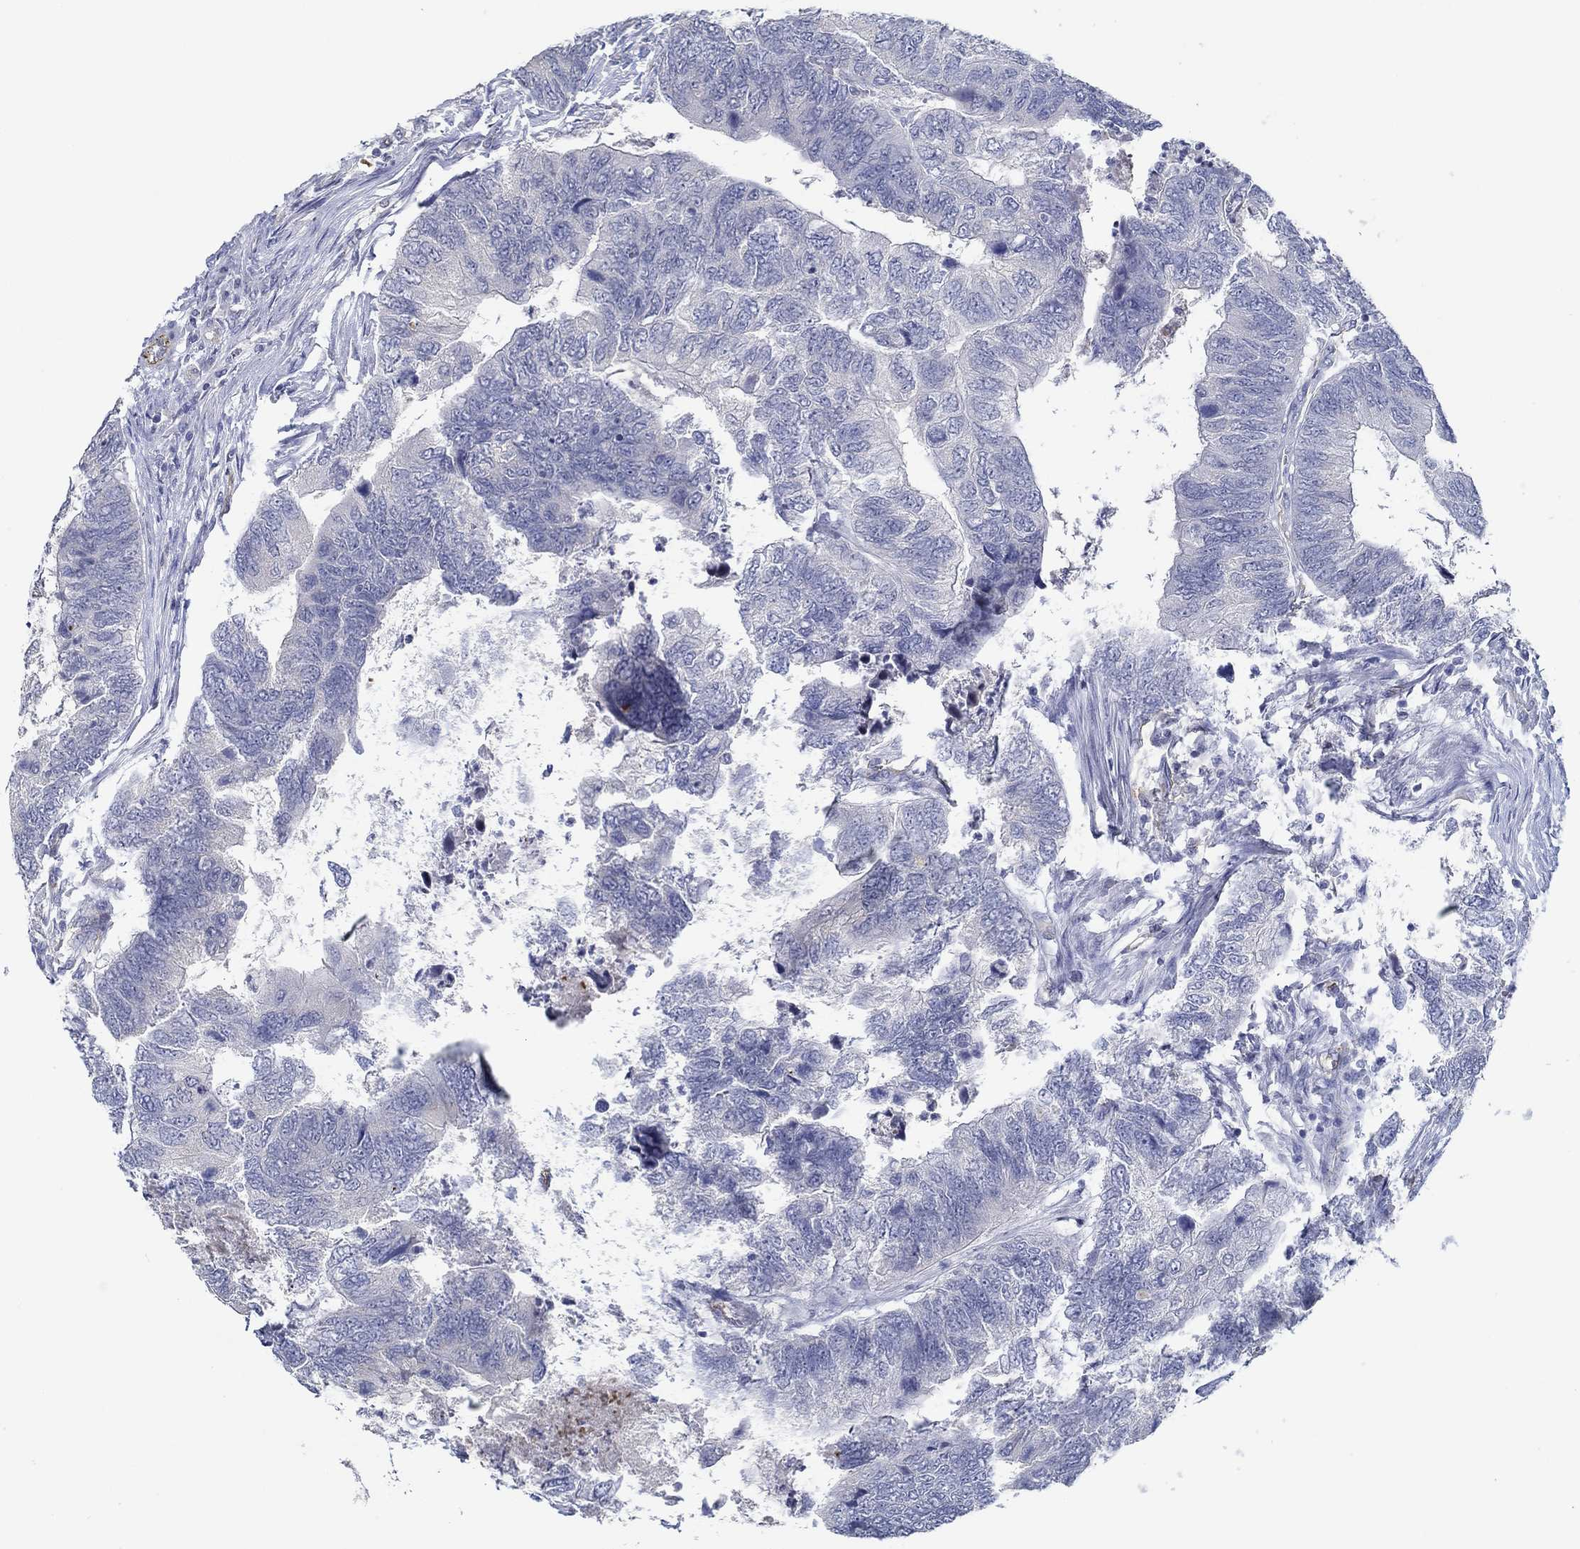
{"staining": {"intensity": "negative", "quantity": "none", "location": "none"}, "tissue": "colorectal cancer", "cell_type": "Tumor cells", "image_type": "cancer", "snomed": [{"axis": "morphology", "description": "Adenocarcinoma, NOS"}, {"axis": "topography", "description": "Colon"}], "caption": "Immunohistochemical staining of colorectal adenocarcinoma demonstrates no significant expression in tumor cells.", "gene": "GJA5", "patient": {"sex": "female", "age": 67}}